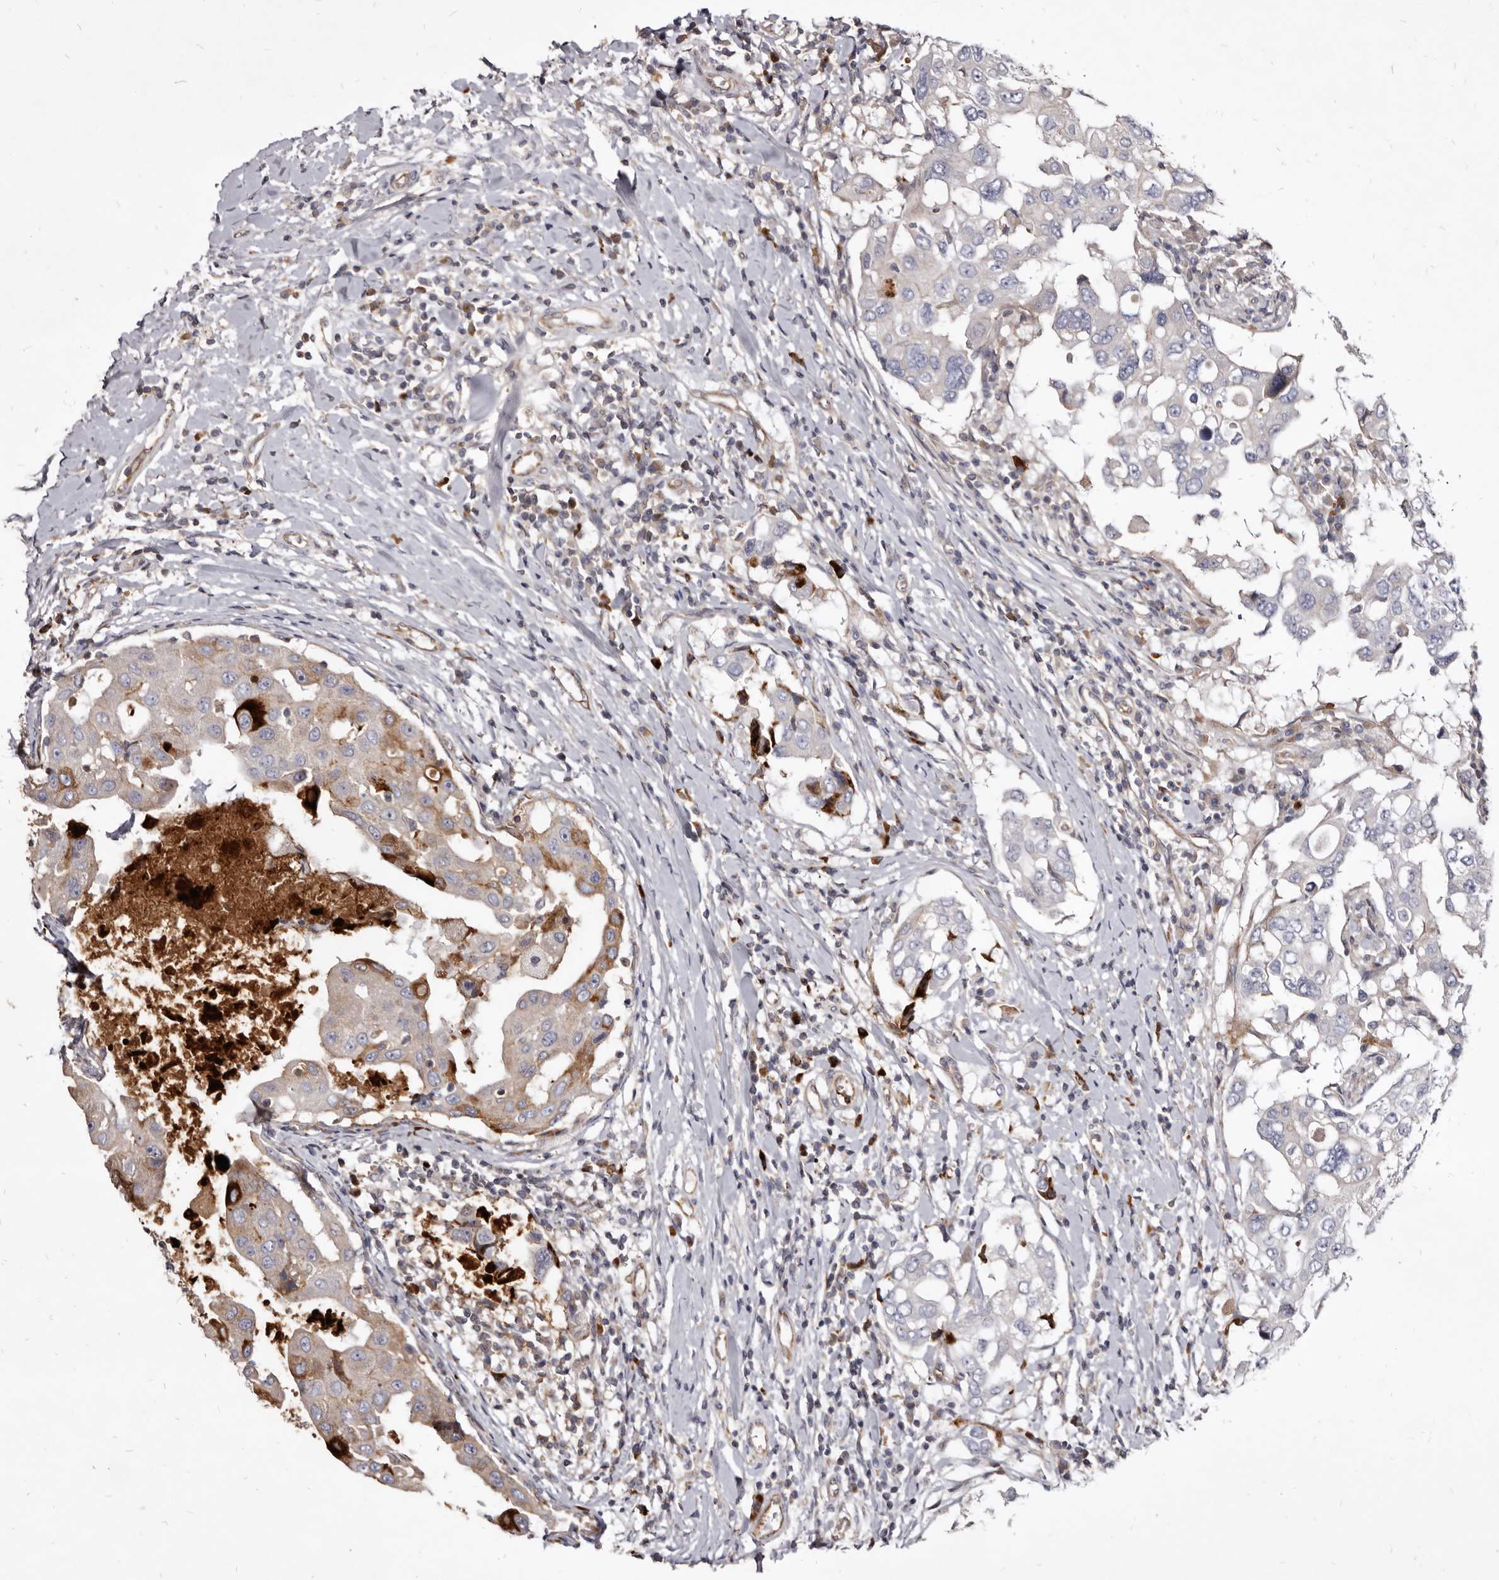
{"staining": {"intensity": "moderate", "quantity": "<25%", "location": "cytoplasmic/membranous"}, "tissue": "breast cancer", "cell_type": "Tumor cells", "image_type": "cancer", "snomed": [{"axis": "morphology", "description": "Duct carcinoma"}, {"axis": "topography", "description": "Breast"}], "caption": "A photomicrograph of human intraductal carcinoma (breast) stained for a protein displays moderate cytoplasmic/membranous brown staining in tumor cells. (DAB (3,3'-diaminobenzidine) IHC with brightfield microscopy, high magnification).", "gene": "FAS", "patient": {"sex": "female", "age": 27}}